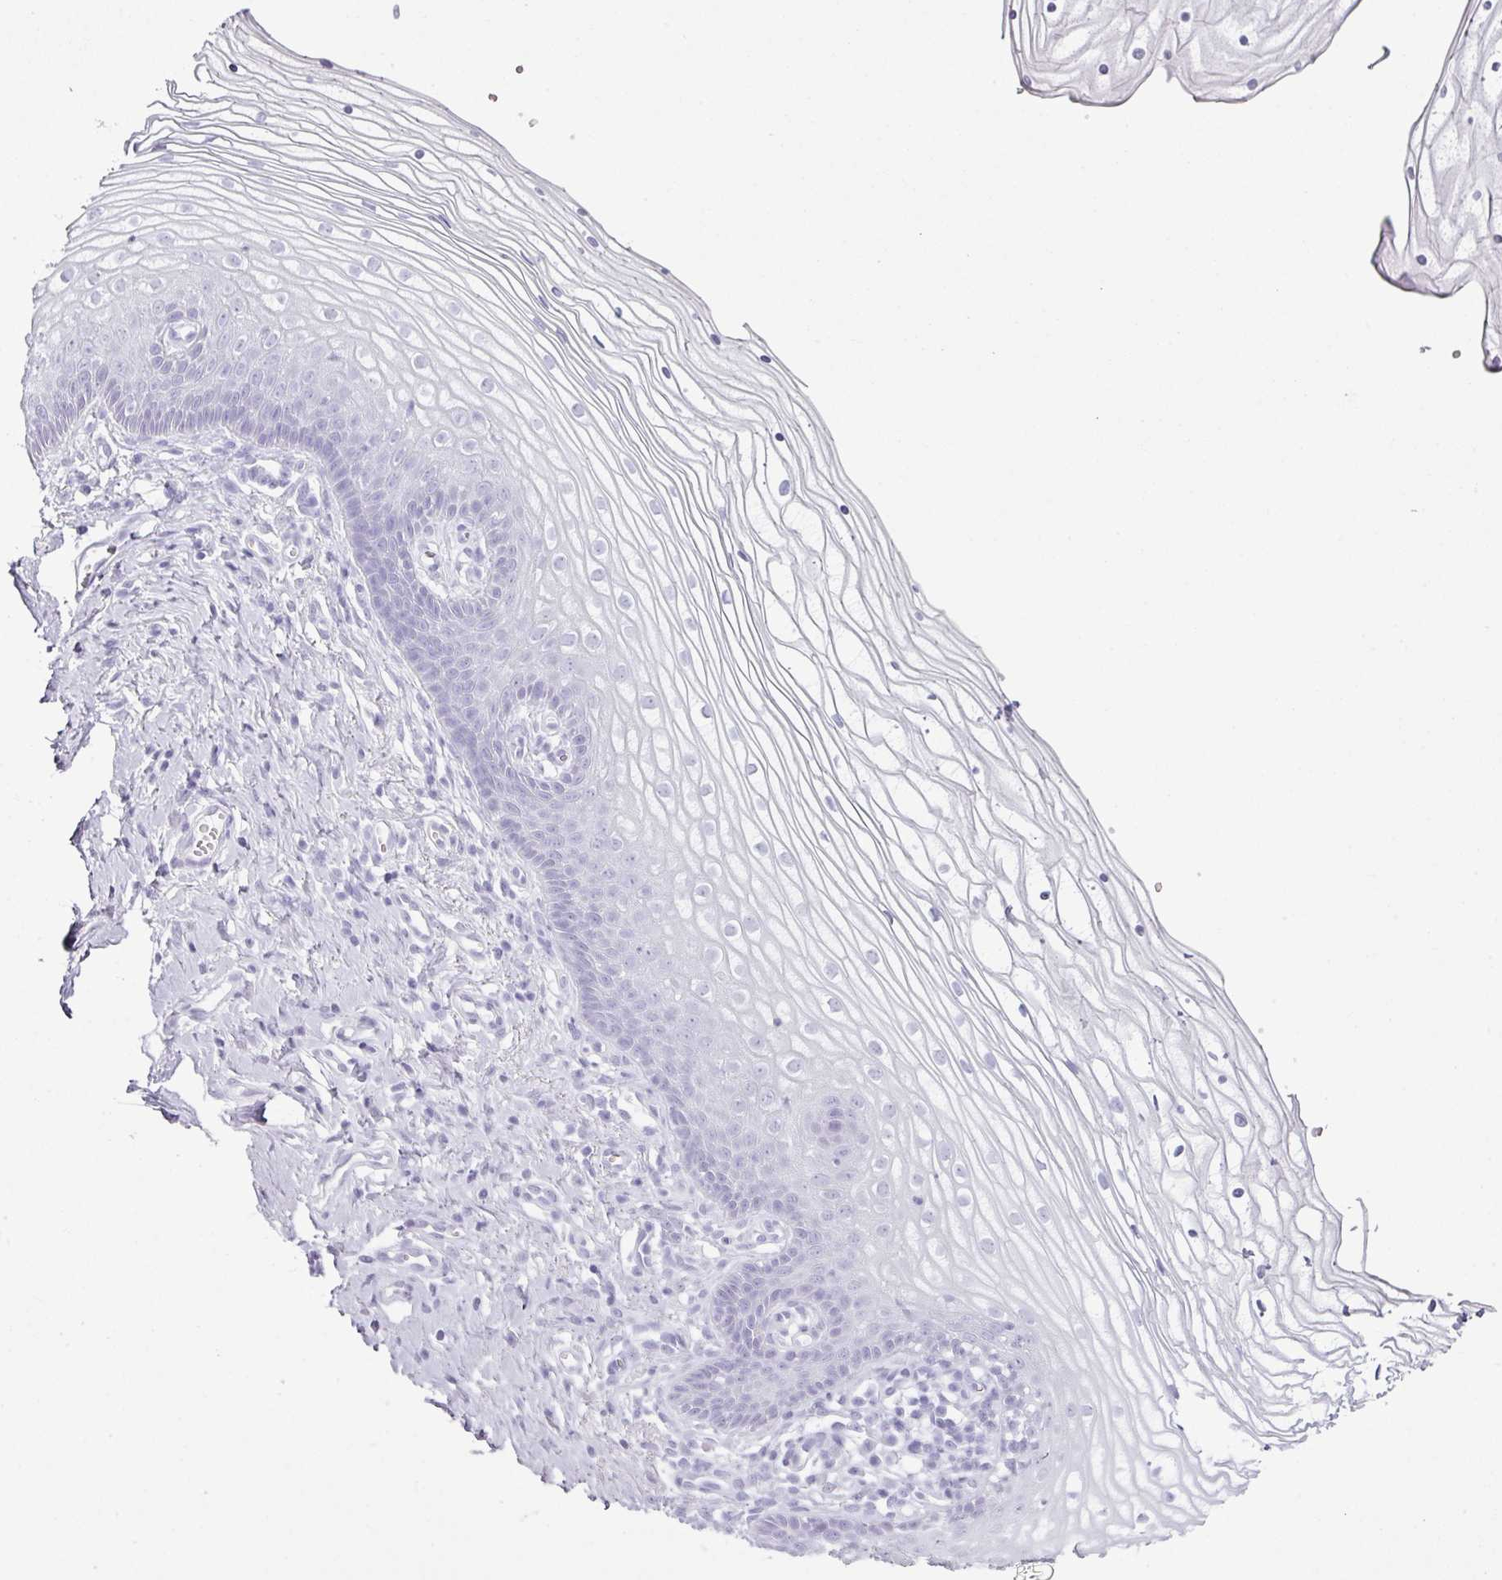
{"staining": {"intensity": "negative", "quantity": "none", "location": "none"}, "tissue": "vagina", "cell_type": "Squamous epithelial cells", "image_type": "normal", "snomed": [{"axis": "morphology", "description": "Normal tissue, NOS"}, {"axis": "topography", "description": "Vagina"}], "caption": "Squamous epithelial cells show no significant positivity in benign vagina. (IHC, brightfield microscopy, high magnification).", "gene": "SCT", "patient": {"sex": "female", "age": 56}}